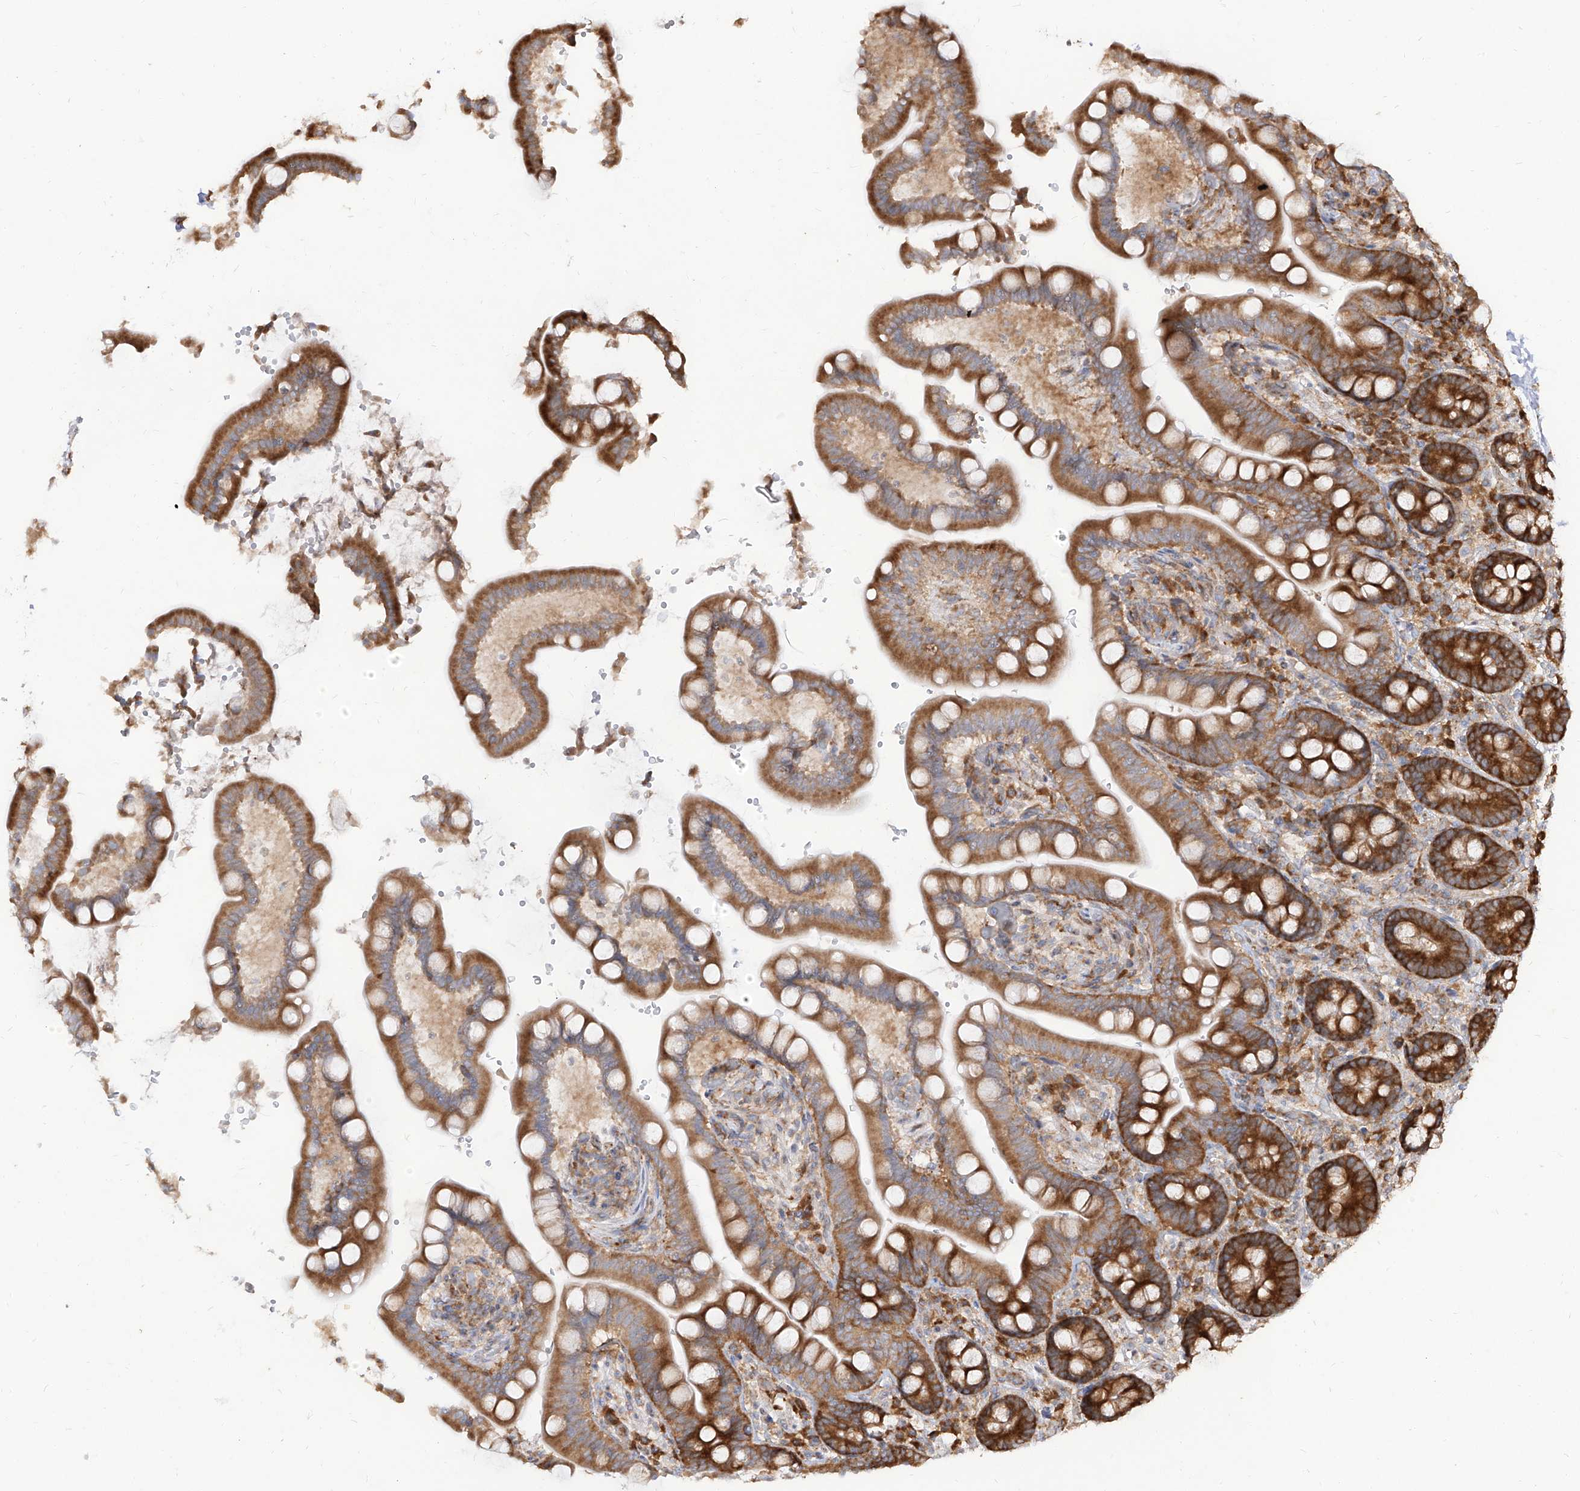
{"staining": {"intensity": "moderate", "quantity": "25%-75%", "location": "cytoplasmic/membranous"}, "tissue": "colon", "cell_type": "Endothelial cells", "image_type": "normal", "snomed": [{"axis": "morphology", "description": "Normal tissue, NOS"}, {"axis": "topography", "description": "Smooth muscle"}, {"axis": "topography", "description": "Colon"}], "caption": "A micrograph showing moderate cytoplasmic/membranous expression in about 25%-75% of endothelial cells in unremarkable colon, as visualized by brown immunohistochemical staining.", "gene": "RPS25", "patient": {"sex": "male", "age": 73}}